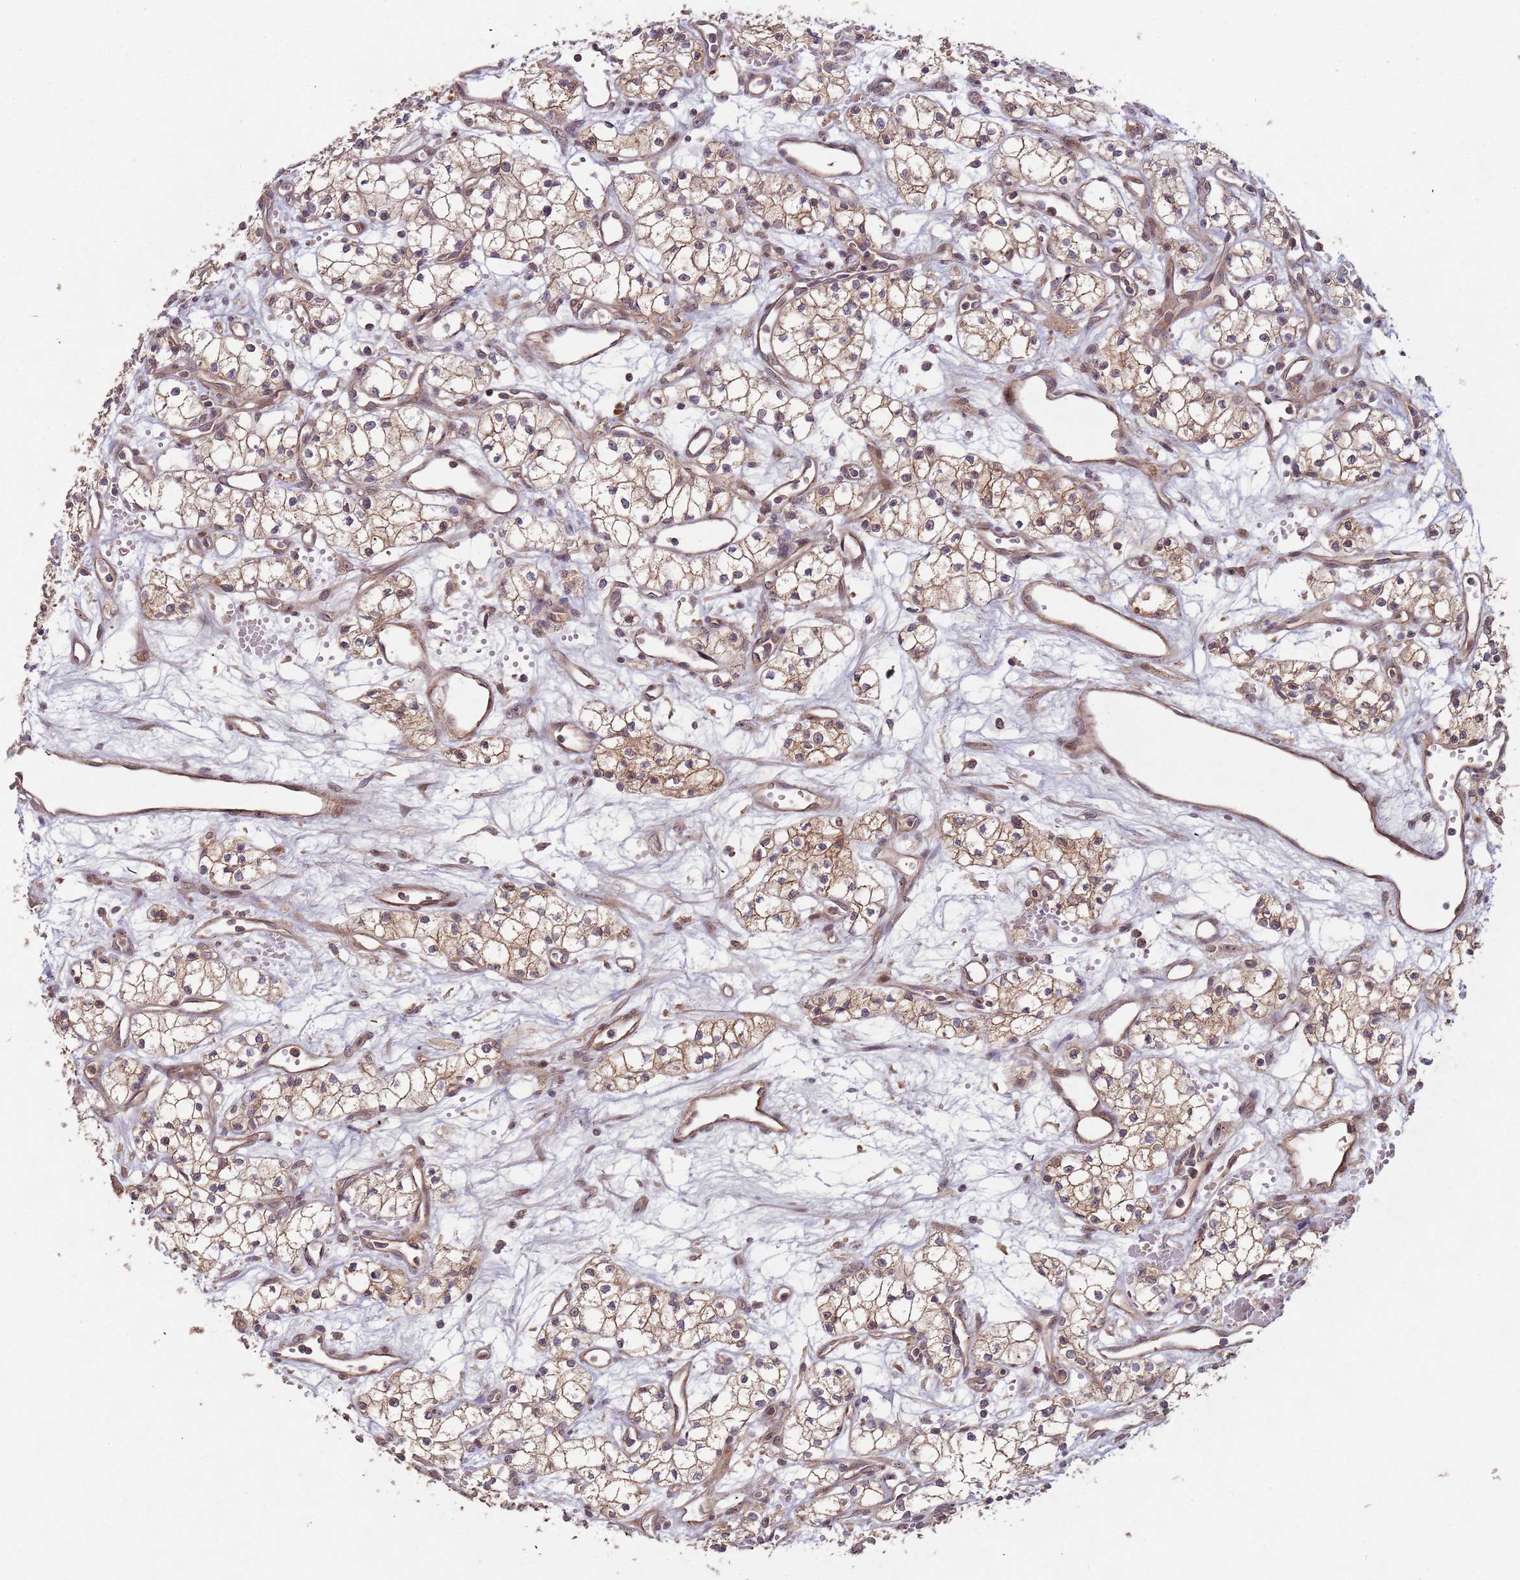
{"staining": {"intensity": "moderate", "quantity": ">75%", "location": "cytoplasmic/membranous"}, "tissue": "renal cancer", "cell_type": "Tumor cells", "image_type": "cancer", "snomed": [{"axis": "morphology", "description": "Adenocarcinoma, NOS"}, {"axis": "topography", "description": "Kidney"}], "caption": "The photomicrograph exhibits a brown stain indicating the presence of a protein in the cytoplasmic/membranous of tumor cells in adenocarcinoma (renal).", "gene": "KANSL1L", "patient": {"sex": "male", "age": 59}}